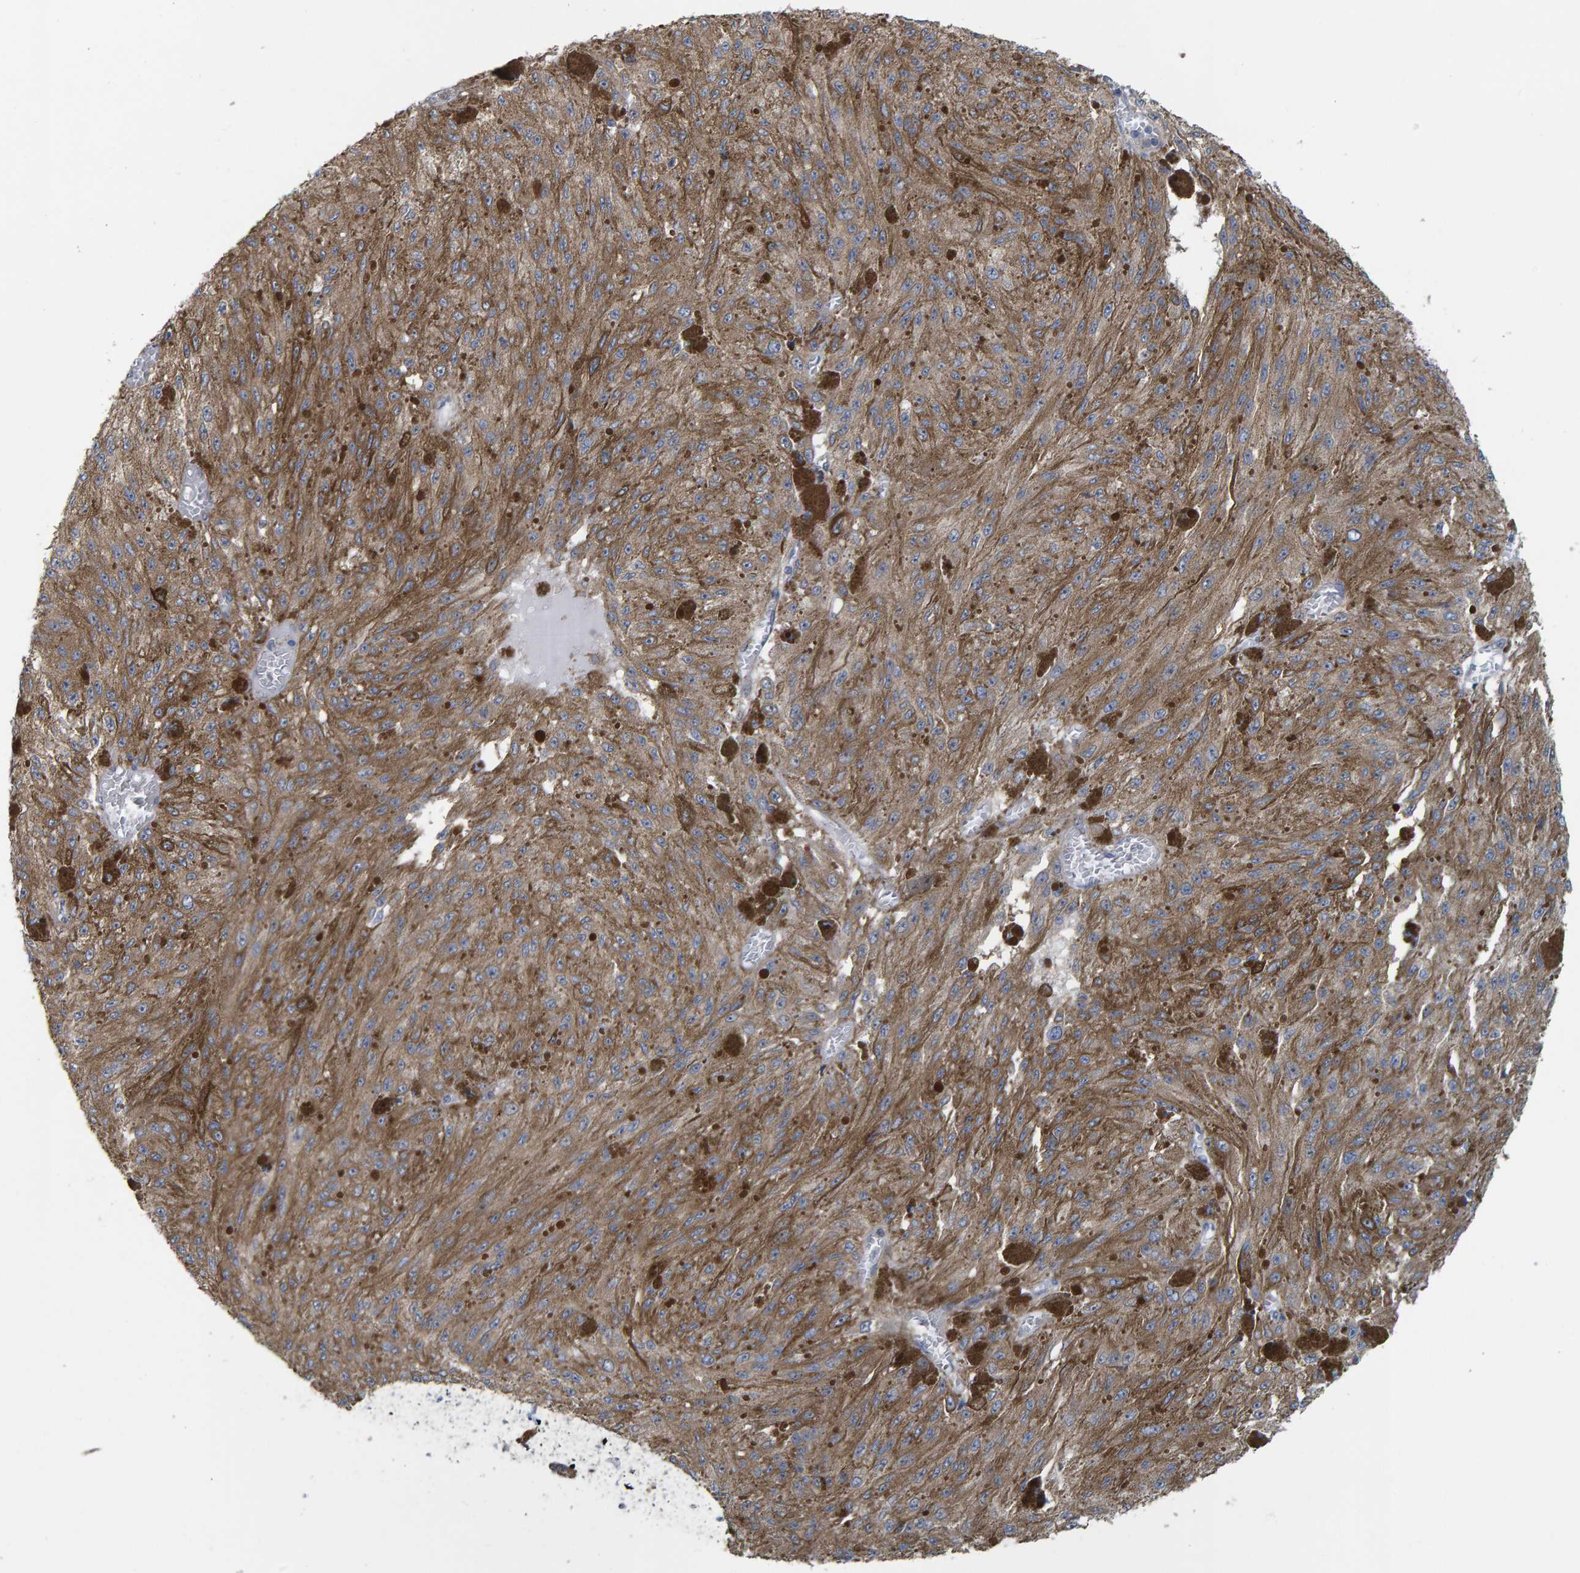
{"staining": {"intensity": "moderate", "quantity": ">75%", "location": "cytoplasmic/membranous"}, "tissue": "melanoma", "cell_type": "Tumor cells", "image_type": "cancer", "snomed": [{"axis": "morphology", "description": "Malignant melanoma, NOS"}, {"axis": "topography", "description": "Other"}], "caption": "A histopathology image of melanoma stained for a protein demonstrates moderate cytoplasmic/membranous brown staining in tumor cells. The staining is performed using DAB (3,3'-diaminobenzidine) brown chromogen to label protein expression. The nuclei are counter-stained blue using hematoxylin.", "gene": "LRSAM1", "patient": {"sex": "male", "age": 79}}